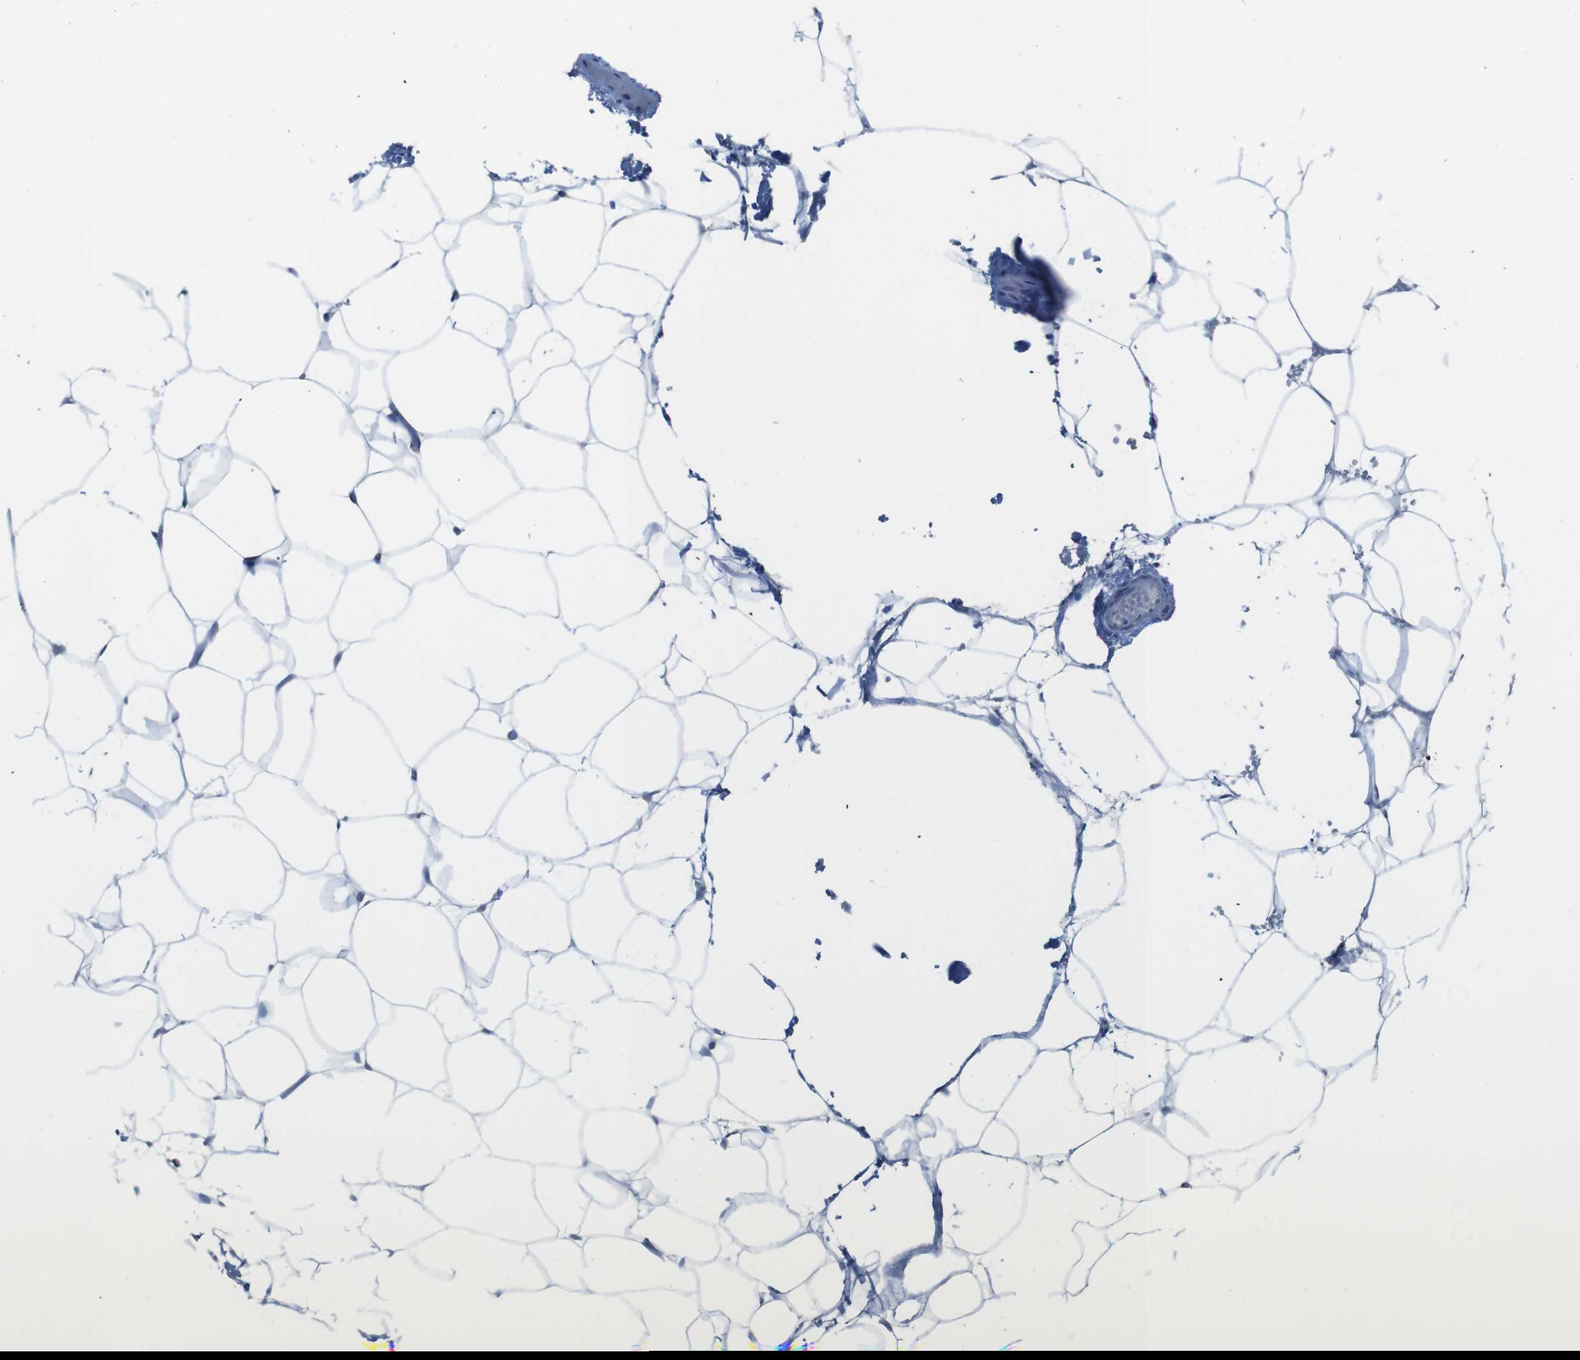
{"staining": {"intensity": "negative", "quantity": "none", "location": "none"}, "tissue": "adipose tissue", "cell_type": "Adipocytes", "image_type": "normal", "snomed": [{"axis": "morphology", "description": "Normal tissue, NOS"}, {"axis": "topography", "description": "Breast"}, {"axis": "topography", "description": "Adipose tissue"}], "caption": "Immunohistochemistry (IHC) micrograph of normal adipose tissue: human adipose tissue stained with DAB displays no significant protein staining in adipocytes.", "gene": "CYP2C19", "patient": {"sex": "female", "age": 25}}